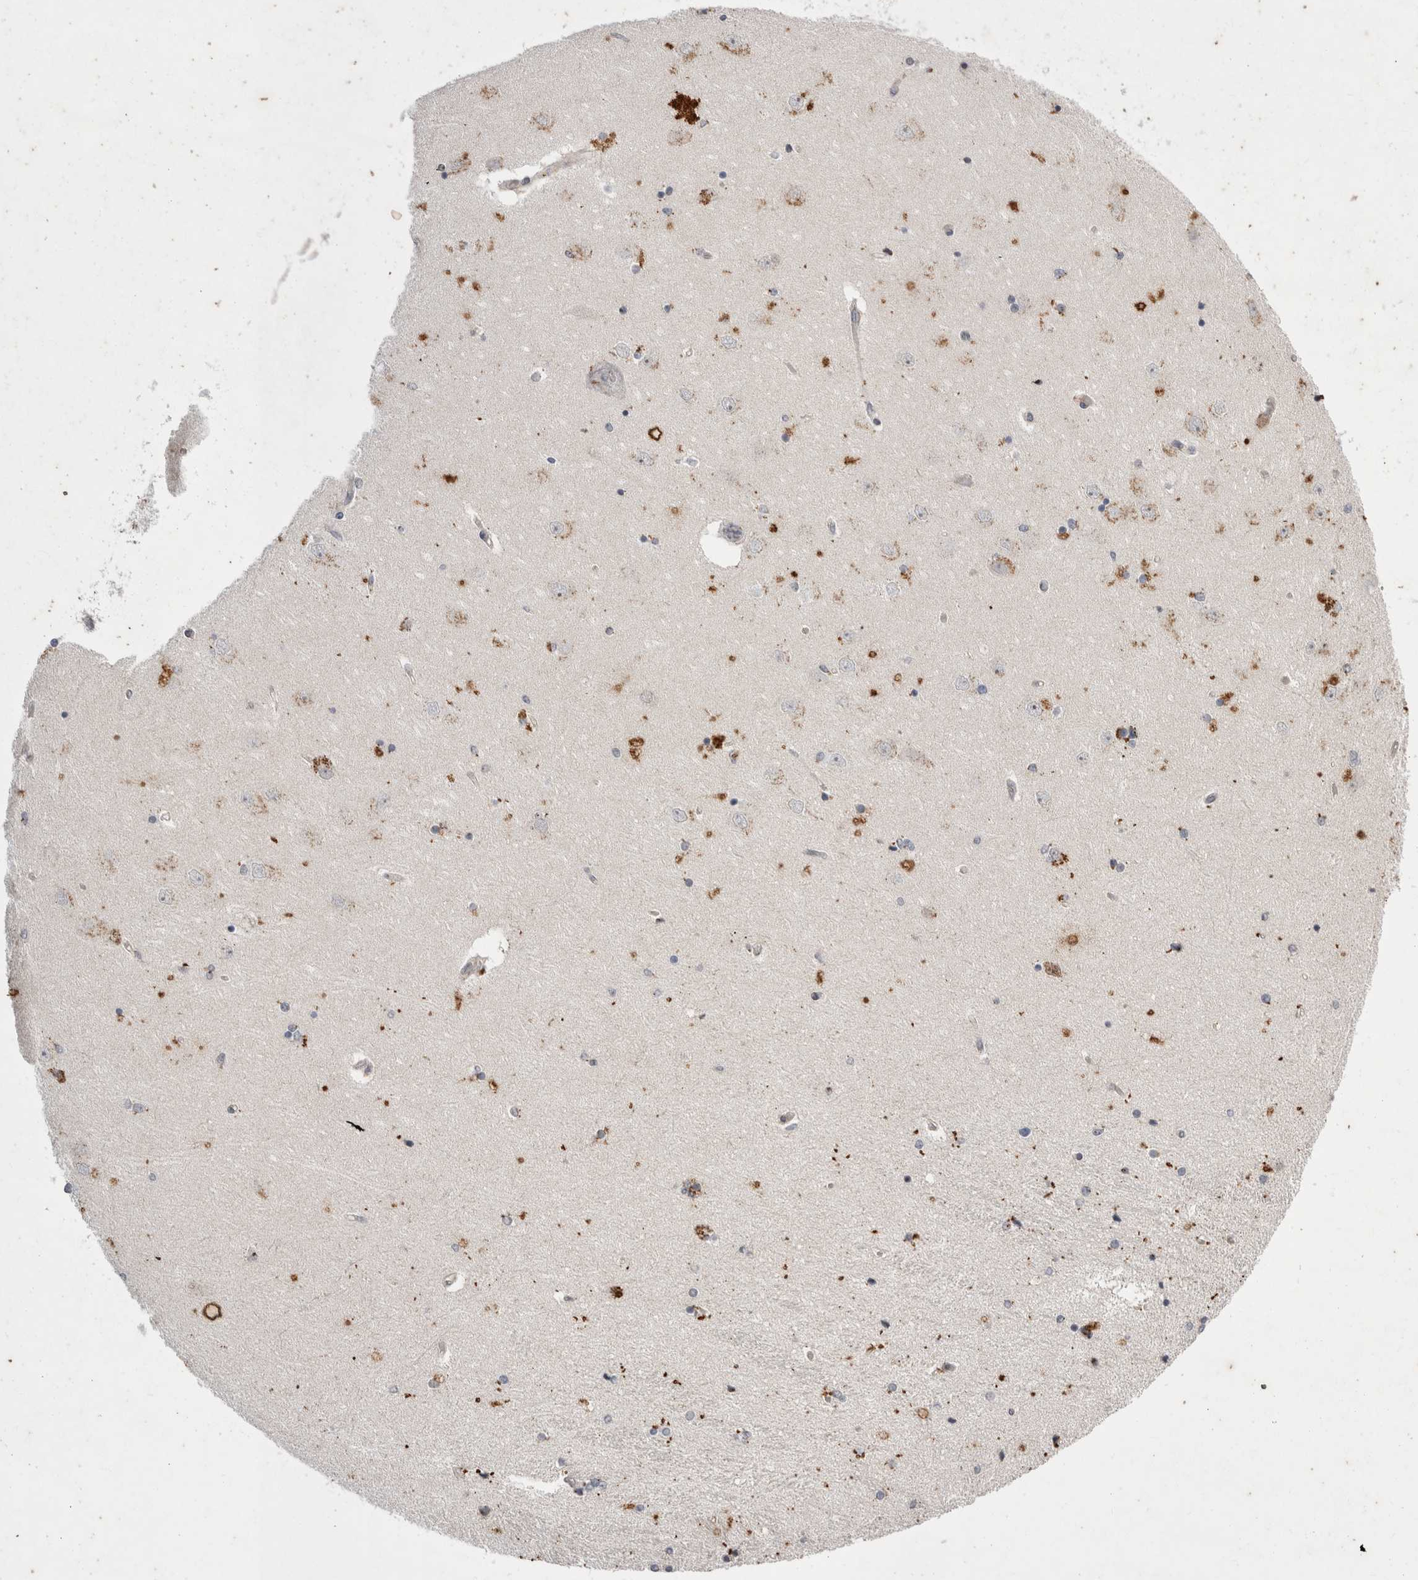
{"staining": {"intensity": "moderate", "quantity": "<25%", "location": "cytoplasmic/membranous"}, "tissue": "hippocampus", "cell_type": "Glial cells", "image_type": "normal", "snomed": [{"axis": "morphology", "description": "Normal tissue, NOS"}, {"axis": "topography", "description": "Hippocampus"}], "caption": "Protein analysis of benign hippocampus demonstrates moderate cytoplasmic/membranous staining in approximately <25% of glial cells. The protein is shown in brown color, while the nuclei are stained blue.", "gene": "STK11", "patient": {"sex": "female", "age": 54}}